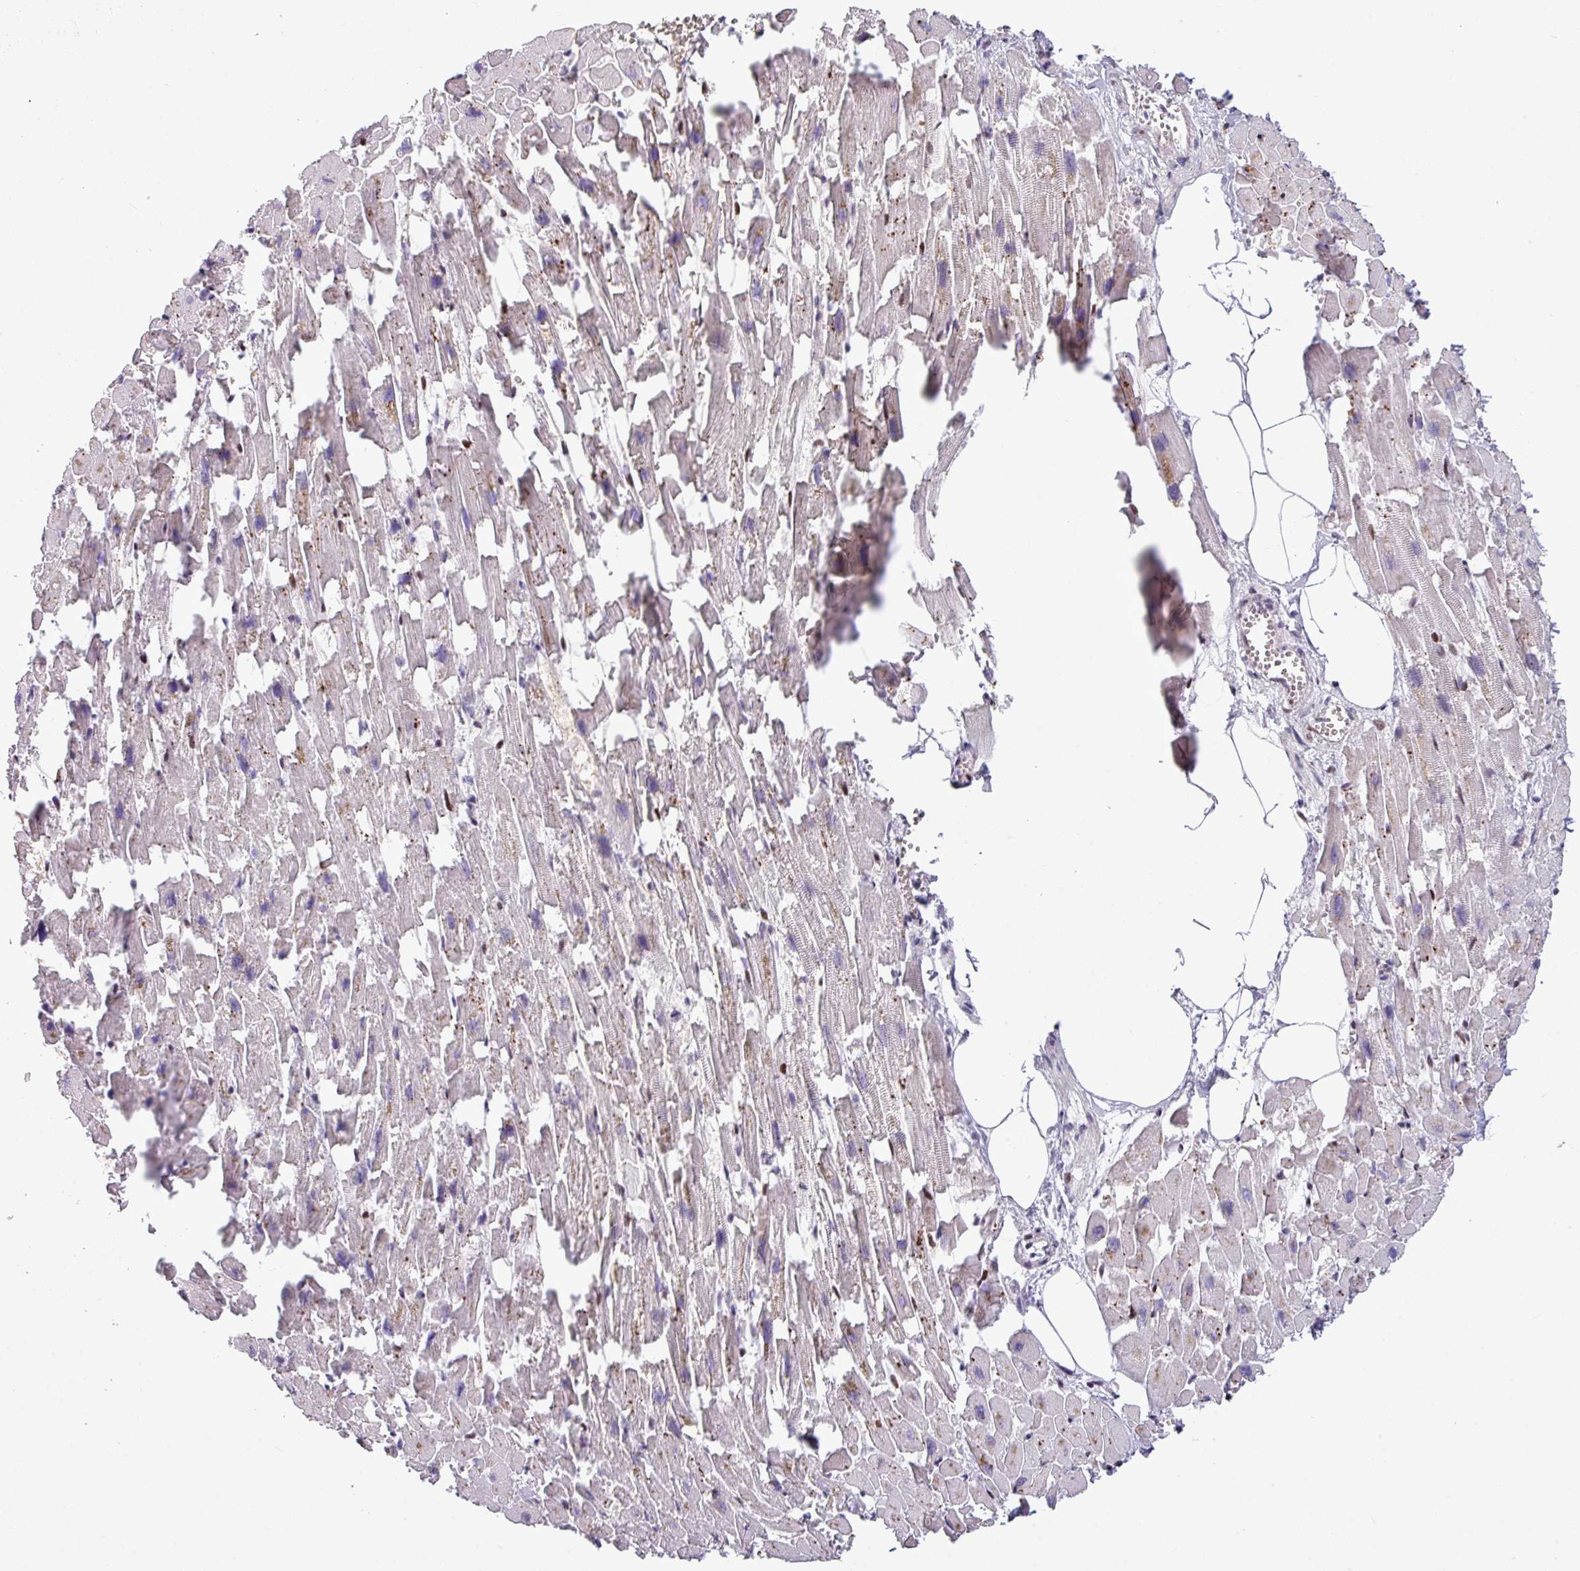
{"staining": {"intensity": "moderate", "quantity": "25%-75%", "location": "cytoplasmic/membranous"}, "tissue": "heart muscle", "cell_type": "Cardiomyocytes", "image_type": "normal", "snomed": [{"axis": "morphology", "description": "Normal tissue, NOS"}, {"axis": "topography", "description": "Heart"}], "caption": "Immunohistochemical staining of unremarkable heart muscle displays medium levels of moderate cytoplasmic/membranous expression in approximately 25%-75% of cardiomyocytes.", "gene": "SLC66A2", "patient": {"sex": "female", "age": 64}}